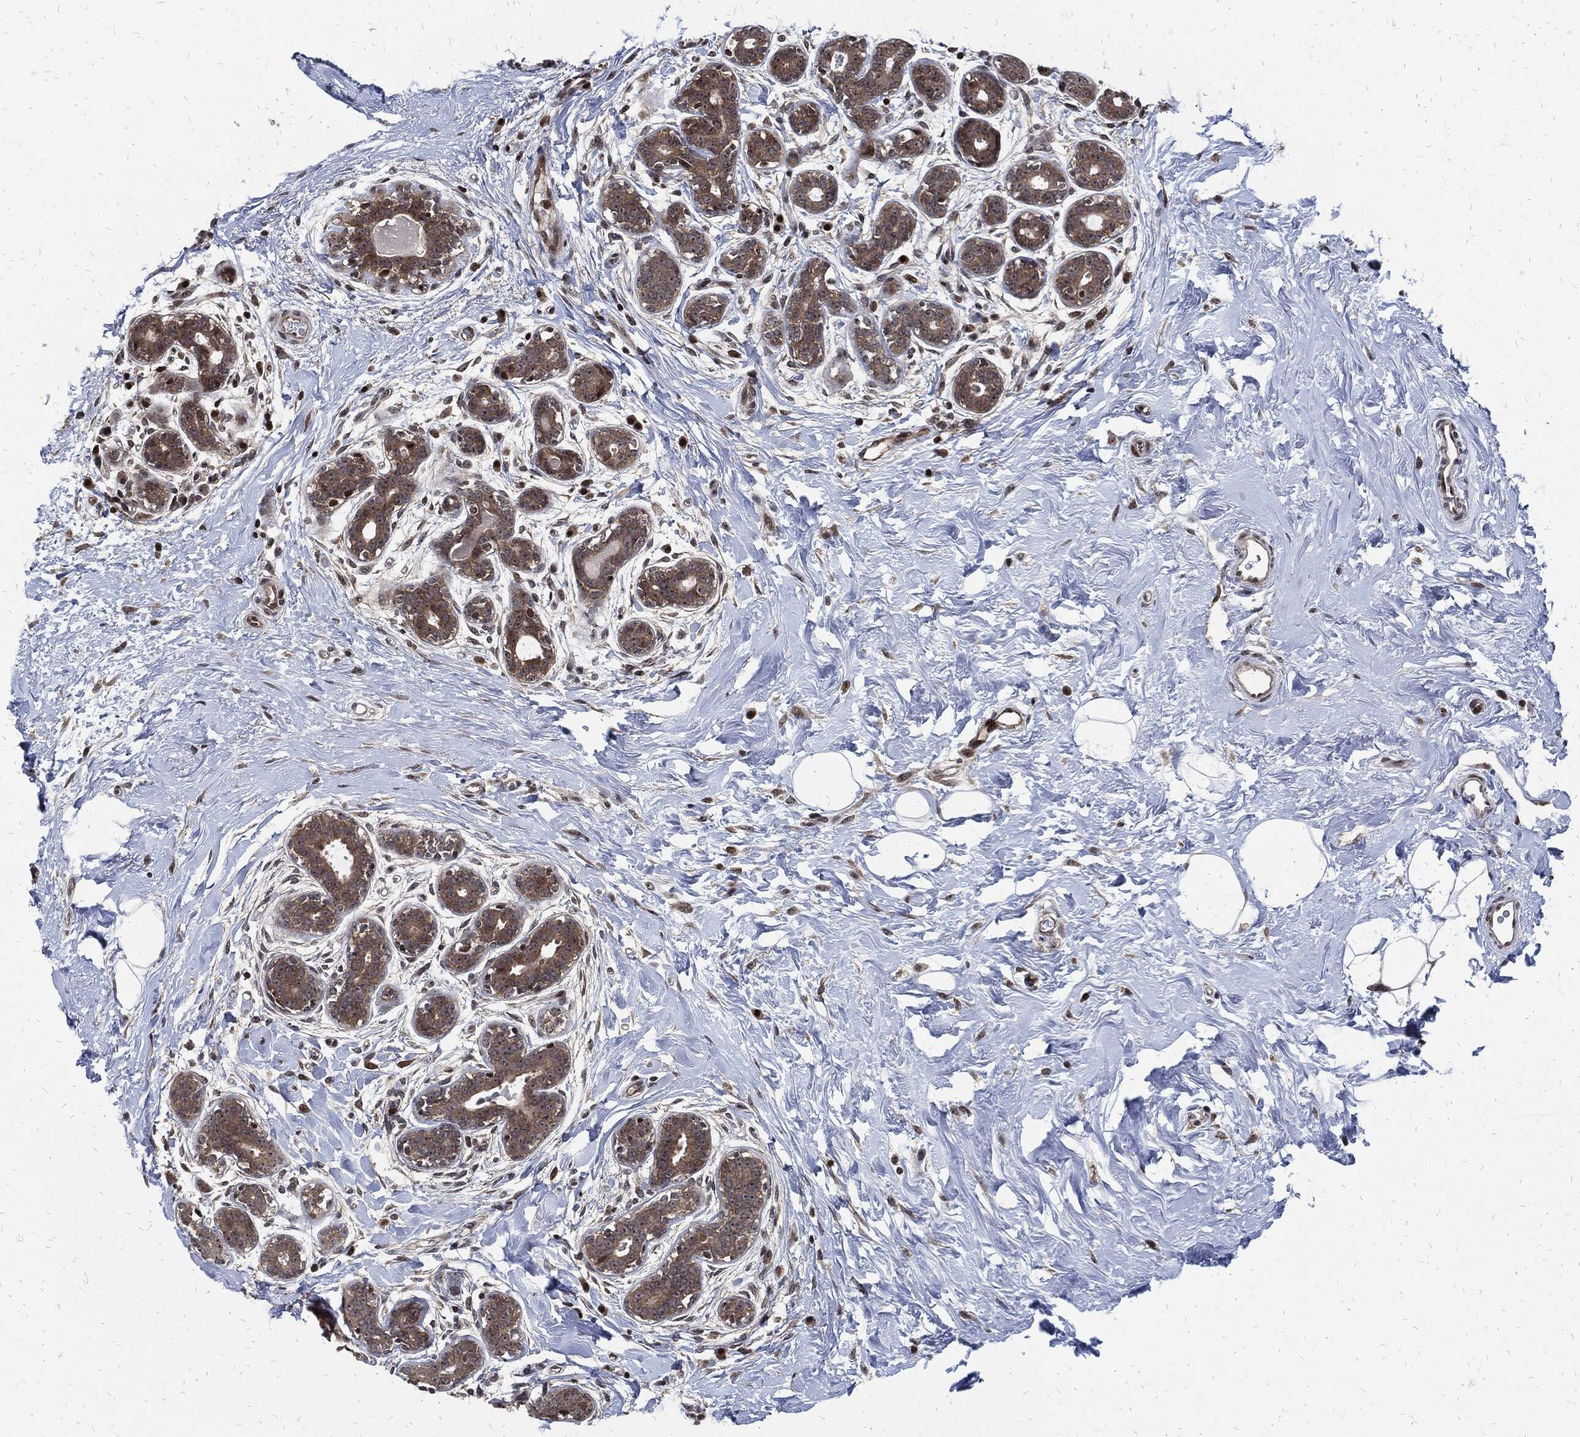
{"staining": {"intensity": "negative", "quantity": "none", "location": "none"}, "tissue": "breast", "cell_type": "Adipocytes", "image_type": "normal", "snomed": [{"axis": "morphology", "description": "Normal tissue, NOS"}, {"axis": "topography", "description": "Breast"}], "caption": "DAB (3,3'-diaminobenzidine) immunohistochemical staining of benign breast displays no significant expression in adipocytes. The staining is performed using DAB brown chromogen with nuclei counter-stained in using hematoxylin.", "gene": "ZNF775", "patient": {"sex": "female", "age": 43}}